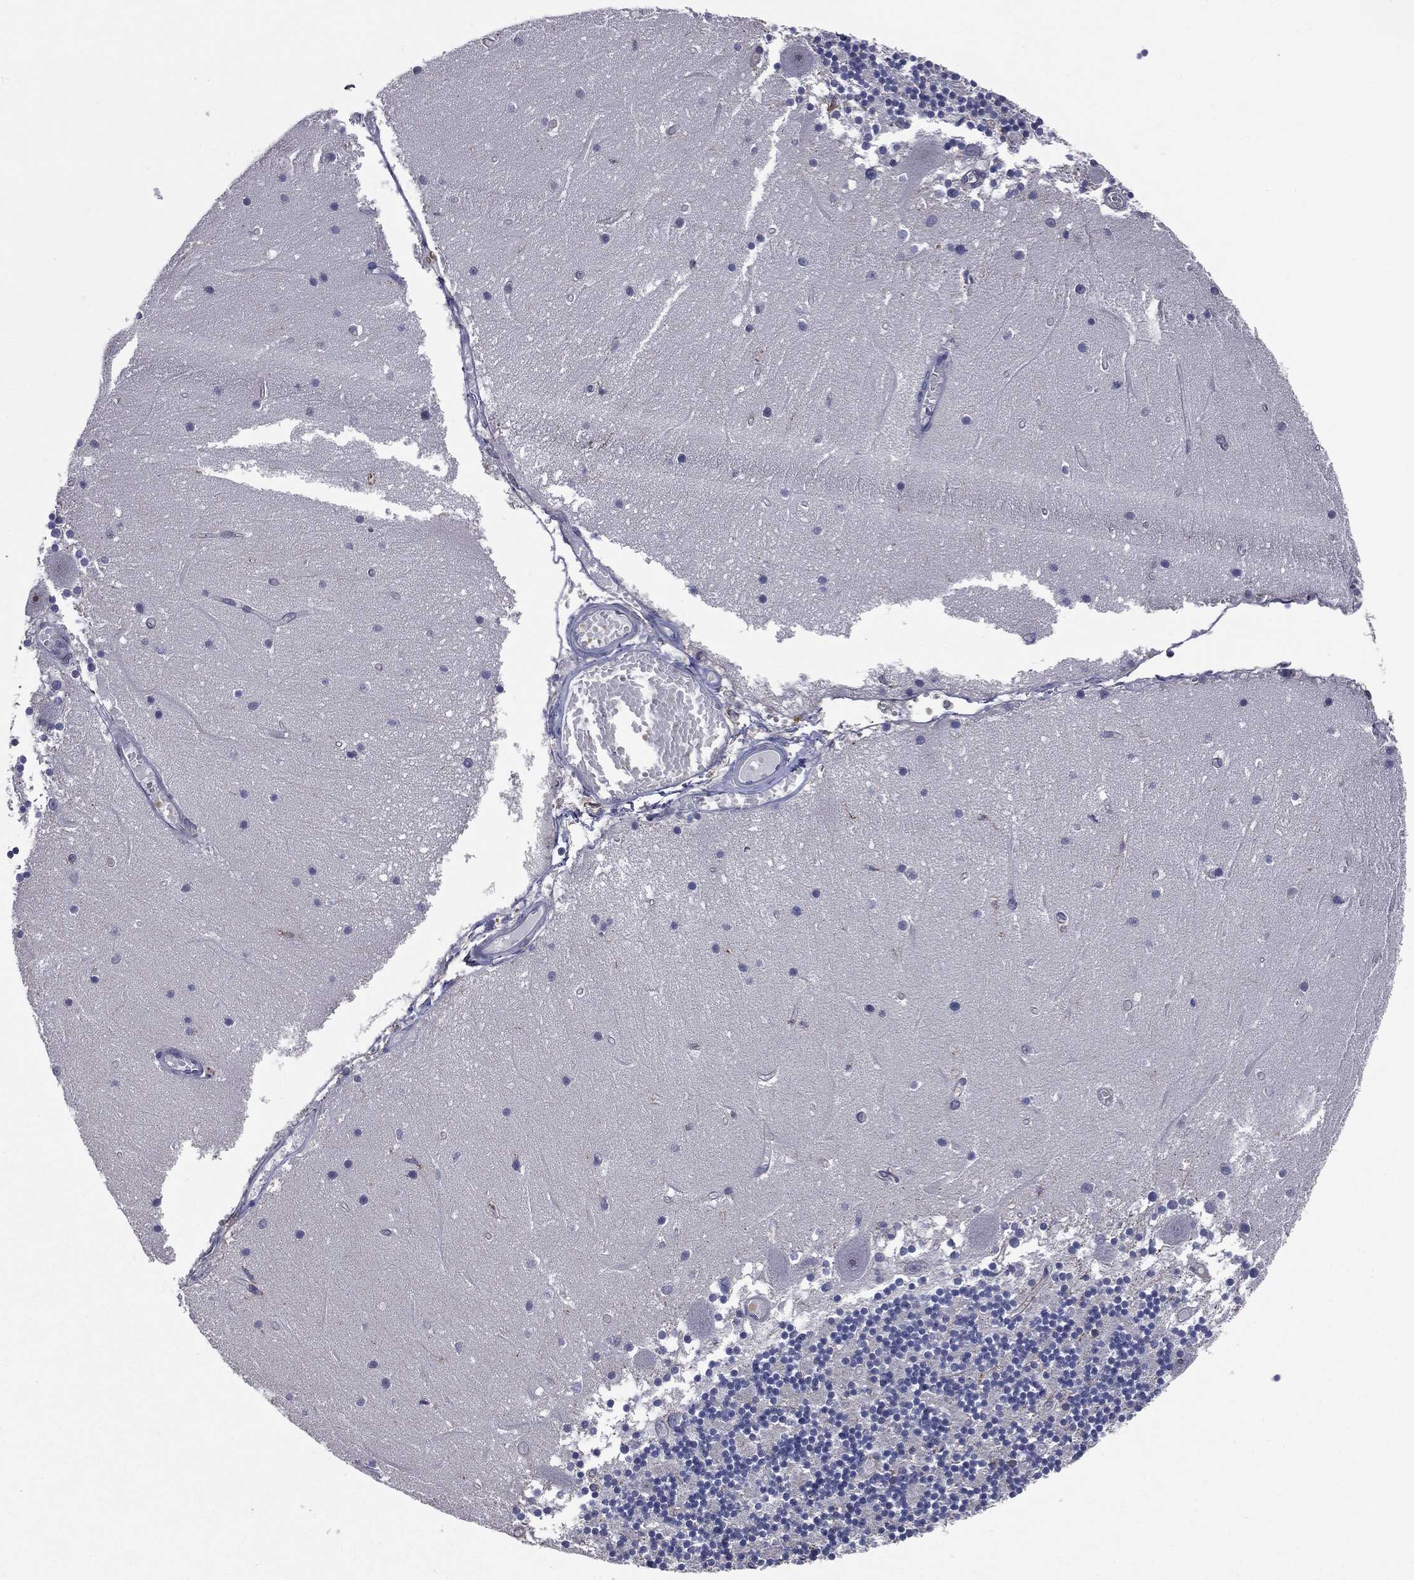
{"staining": {"intensity": "negative", "quantity": "none", "location": "none"}, "tissue": "cerebellum", "cell_type": "Cells in granular layer", "image_type": "normal", "snomed": [{"axis": "morphology", "description": "Normal tissue, NOS"}, {"axis": "topography", "description": "Cerebellum"}], "caption": "A photomicrograph of human cerebellum is negative for staining in cells in granular layer. The staining is performed using DAB (3,3'-diaminobenzidine) brown chromogen with nuclei counter-stained in using hematoxylin.", "gene": "TRMT1L", "patient": {"sex": "female", "age": 28}}